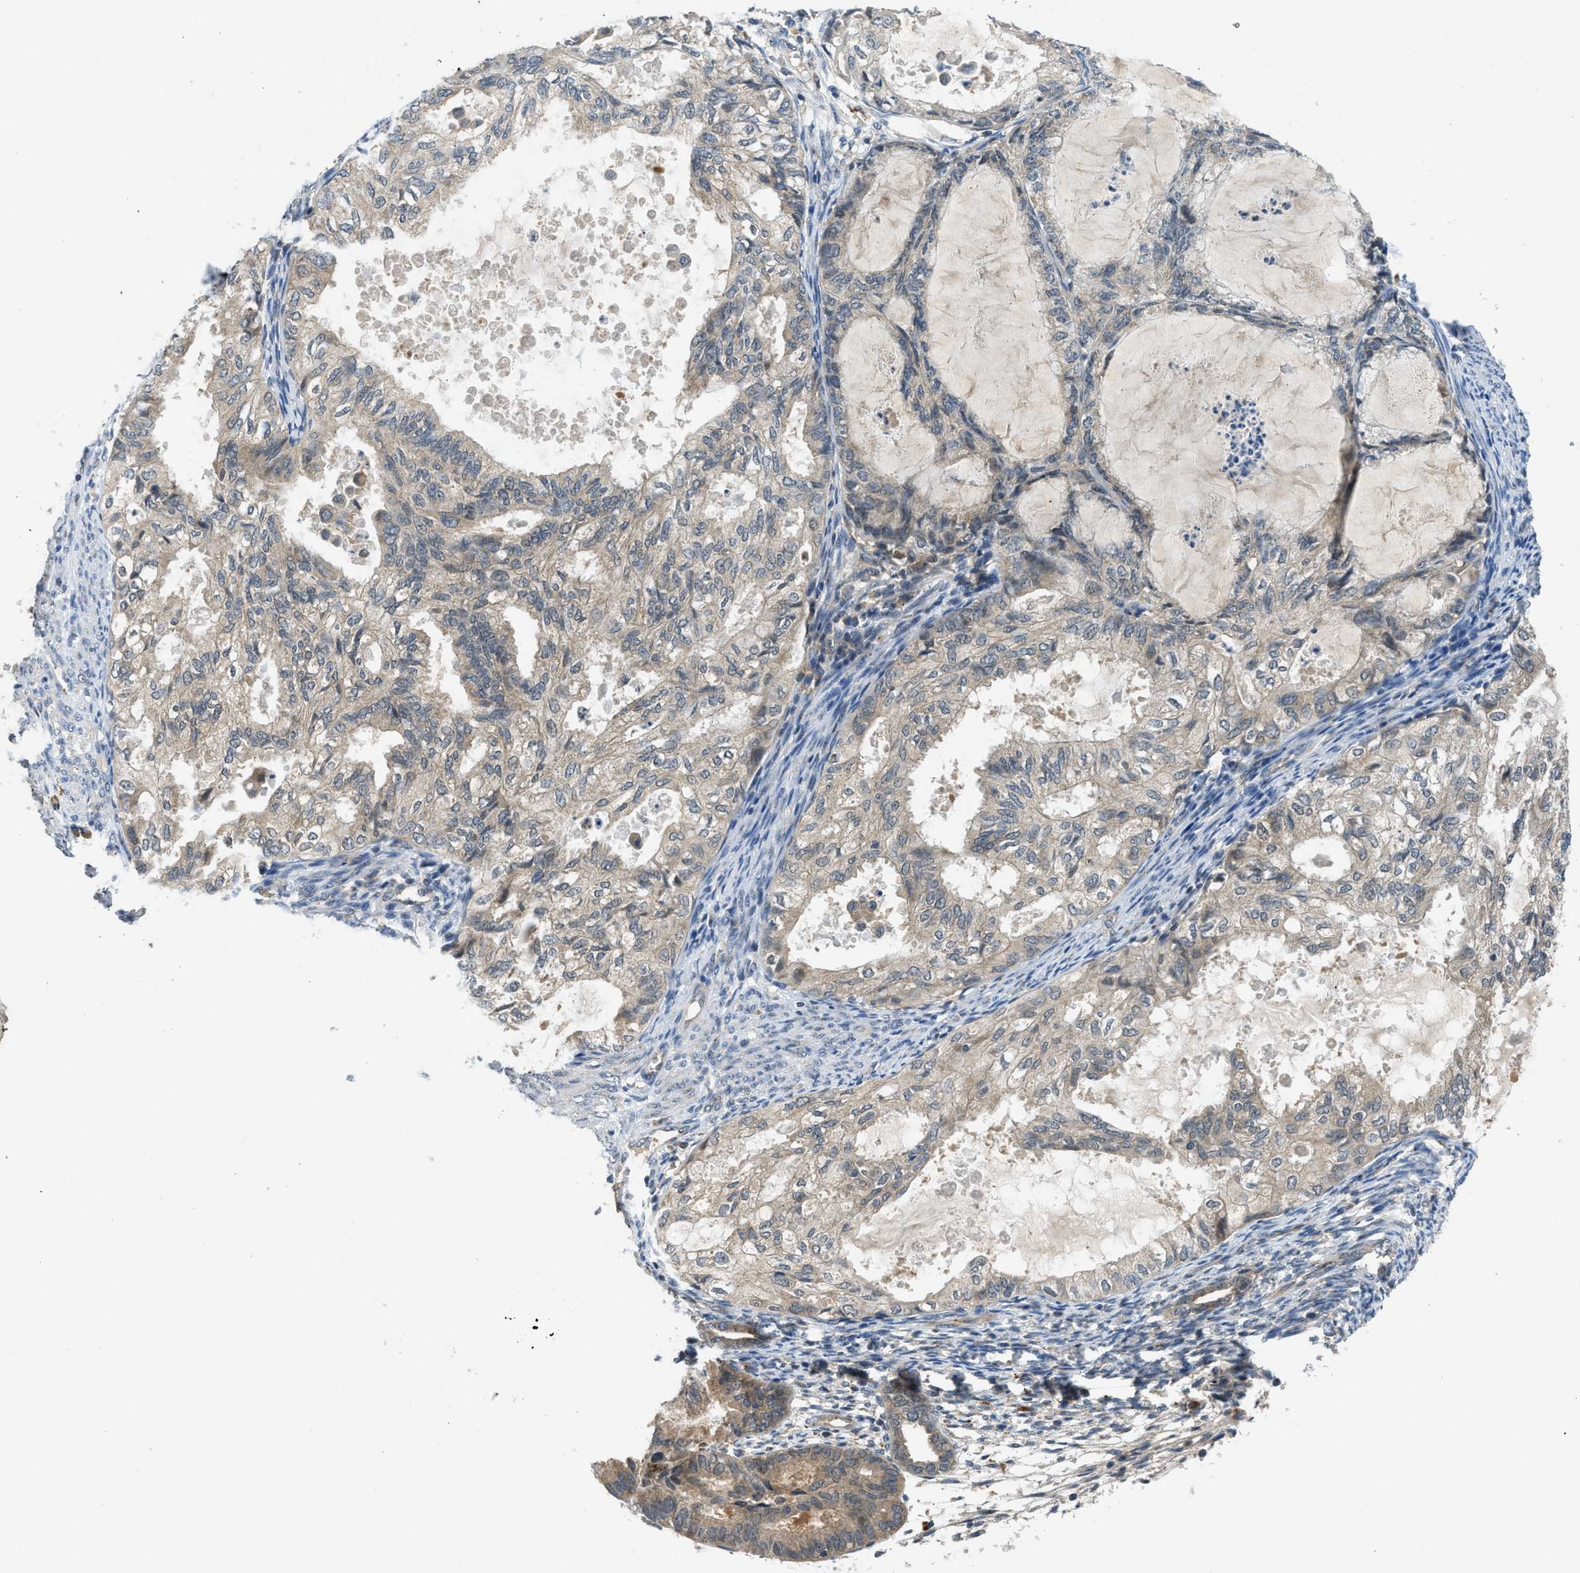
{"staining": {"intensity": "weak", "quantity": ">75%", "location": "cytoplasmic/membranous"}, "tissue": "cervical cancer", "cell_type": "Tumor cells", "image_type": "cancer", "snomed": [{"axis": "morphology", "description": "Normal tissue, NOS"}, {"axis": "morphology", "description": "Adenocarcinoma, NOS"}, {"axis": "topography", "description": "Cervix"}, {"axis": "topography", "description": "Endometrium"}], "caption": "Cervical cancer tissue shows weak cytoplasmic/membranous staining in approximately >75% of tumor cells", "gene": "PDE7A", "patient": {"sex": "female", "age": 86}}